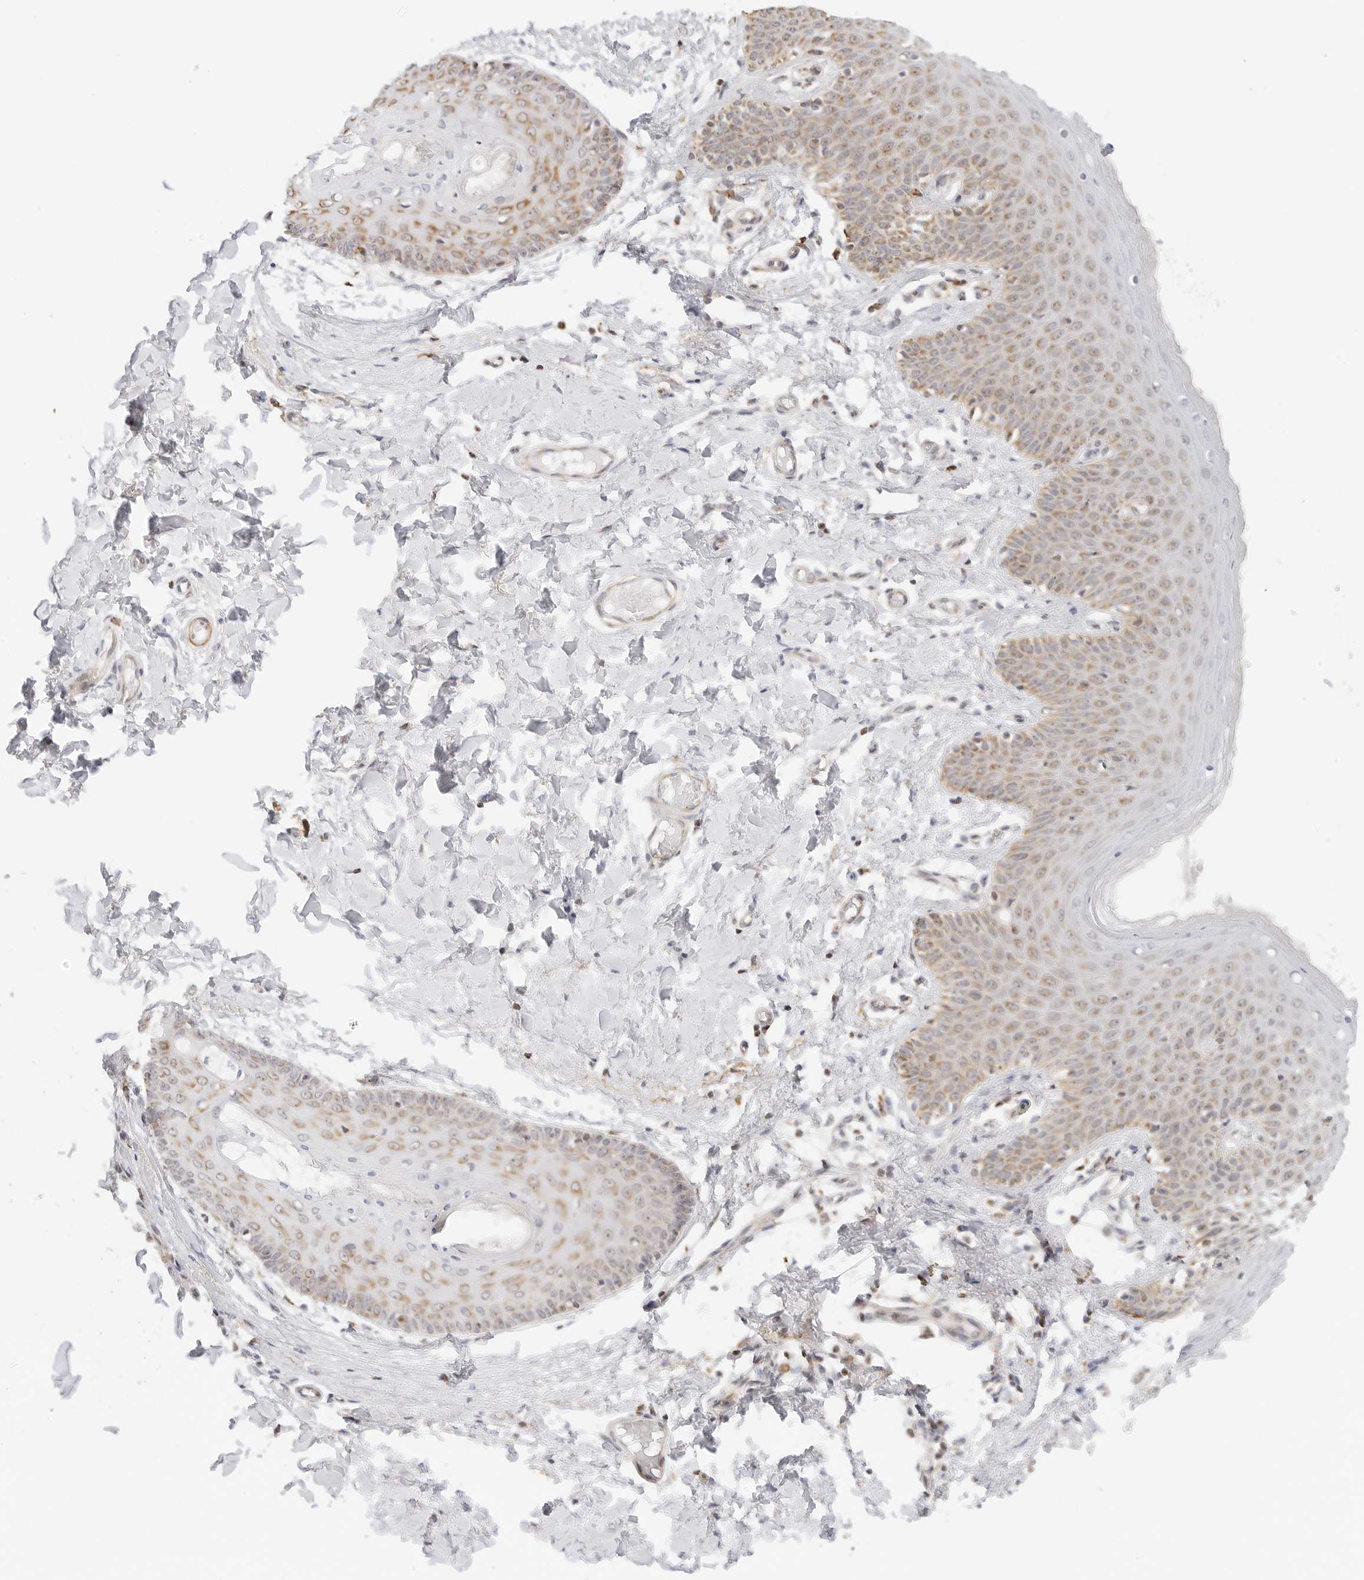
{"staining": {"intensity": "moderate", "quantity": "25%-75%", "location": "cytoplasmic/membranous,nuclear"}, "tissue": "skin", "cell_type": "Epidermal cells", "image_type": "normal", "snomed": [{"axis": "morphology", "description": "Normal tissue, NOS"}, {"axis": "topography", "description": "Vulva"}], "caption": "Approximately 25%-75% of epidermal cells in benign skin show moderate cytoplasmic/membranous,nuclear protein staining as visualized by brown immunohistochemical staining.", "gene": "GORAB", "patient": {"sex": "female", "age": 66}}